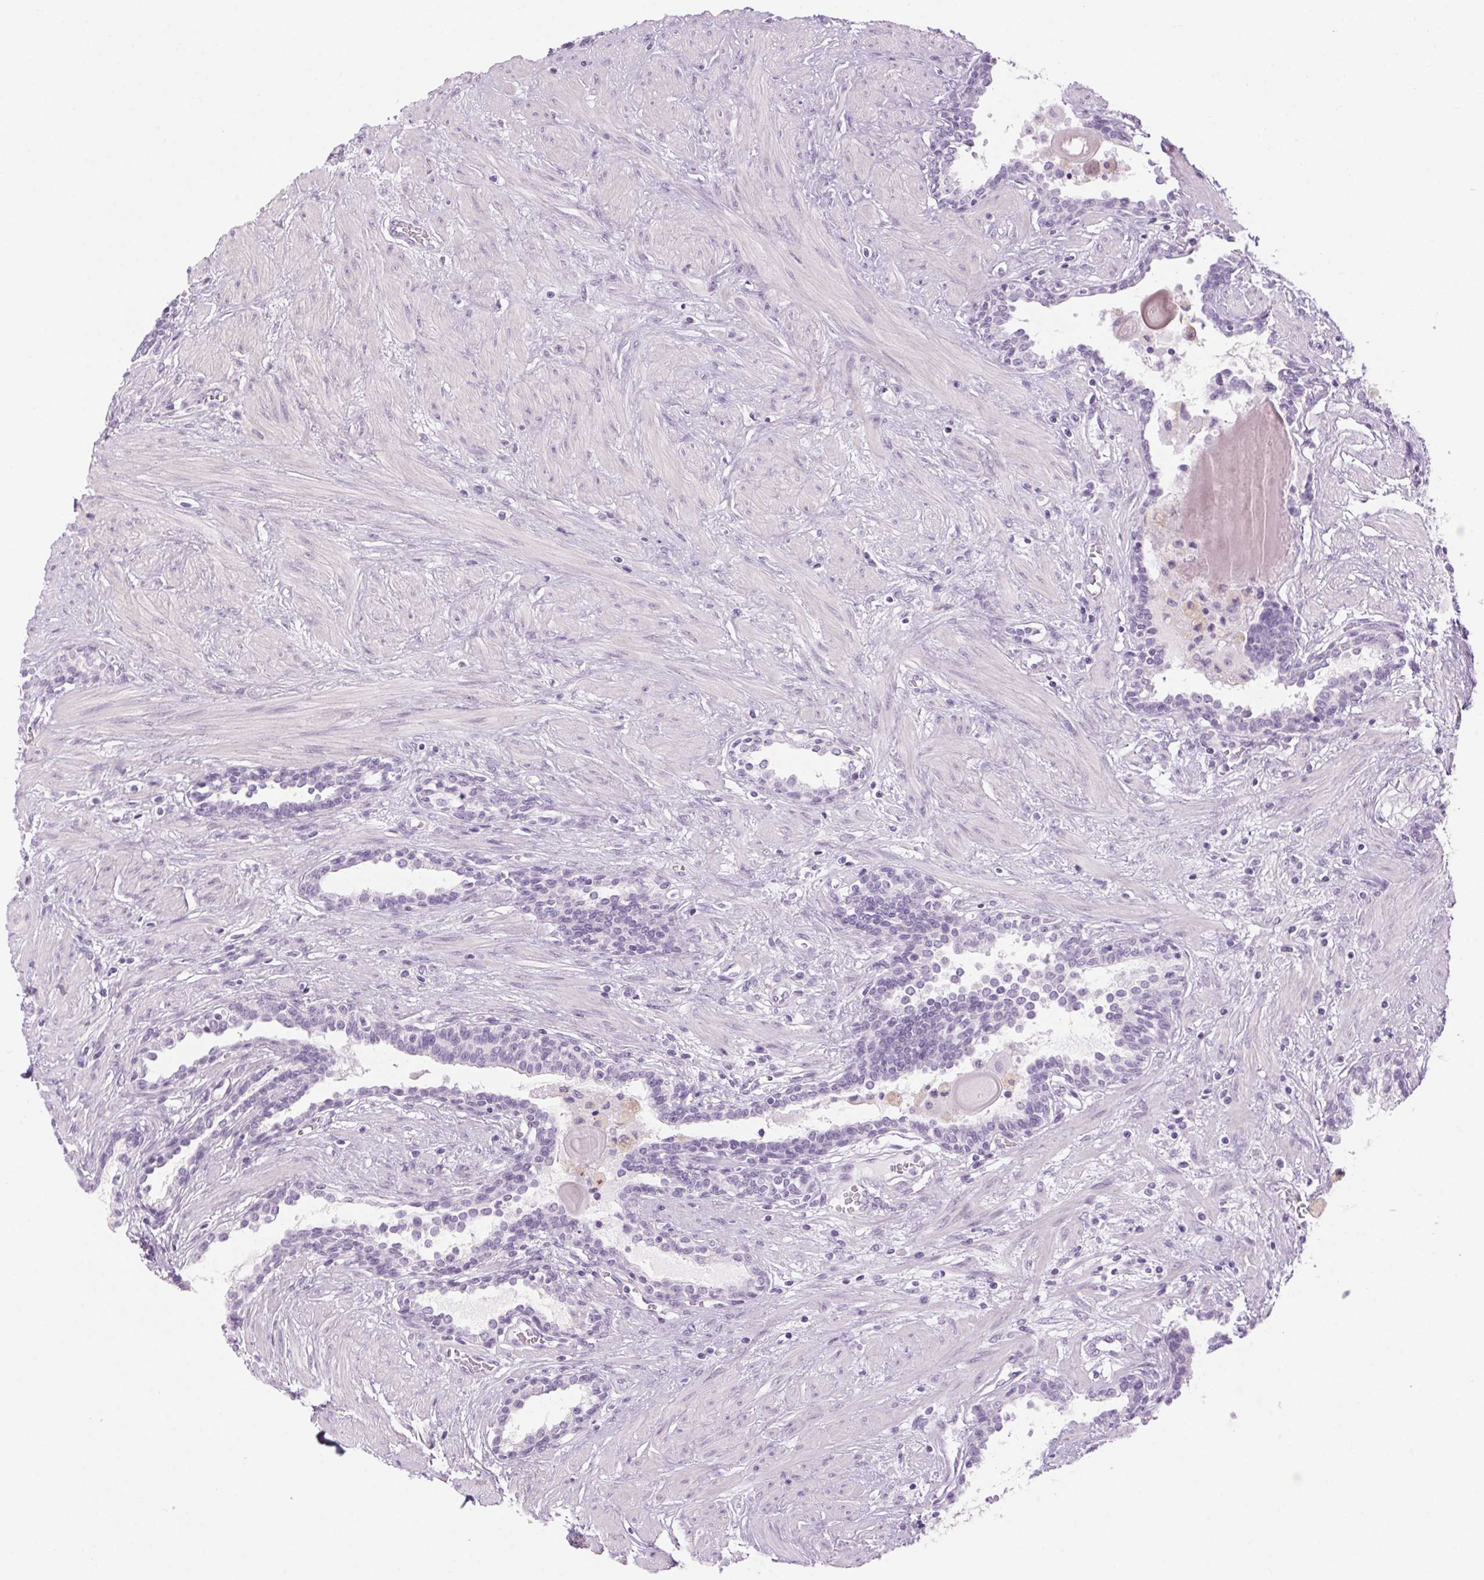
{"staining": {"intensity": "negative", "quantity": "none", "location": "none"}, "tissue": "prostate", "cell_type": "Glandular cells", "image_type": "normal", "snomed": [{"axis": "morphology", "description": "Normal tissue, NOS"}, {"axis": "topography", "description": "Prostate"}], "caption": "High power microscopy histopathology image of an IHC micrograph of unremarkable prostate, revealing no significant expression in glandular cells. (Immunohistochemistry (ihc), brightfield microscopy, high magnification).", "gene": "LRP2", "patient": {"sex": "male", "age": 55}}